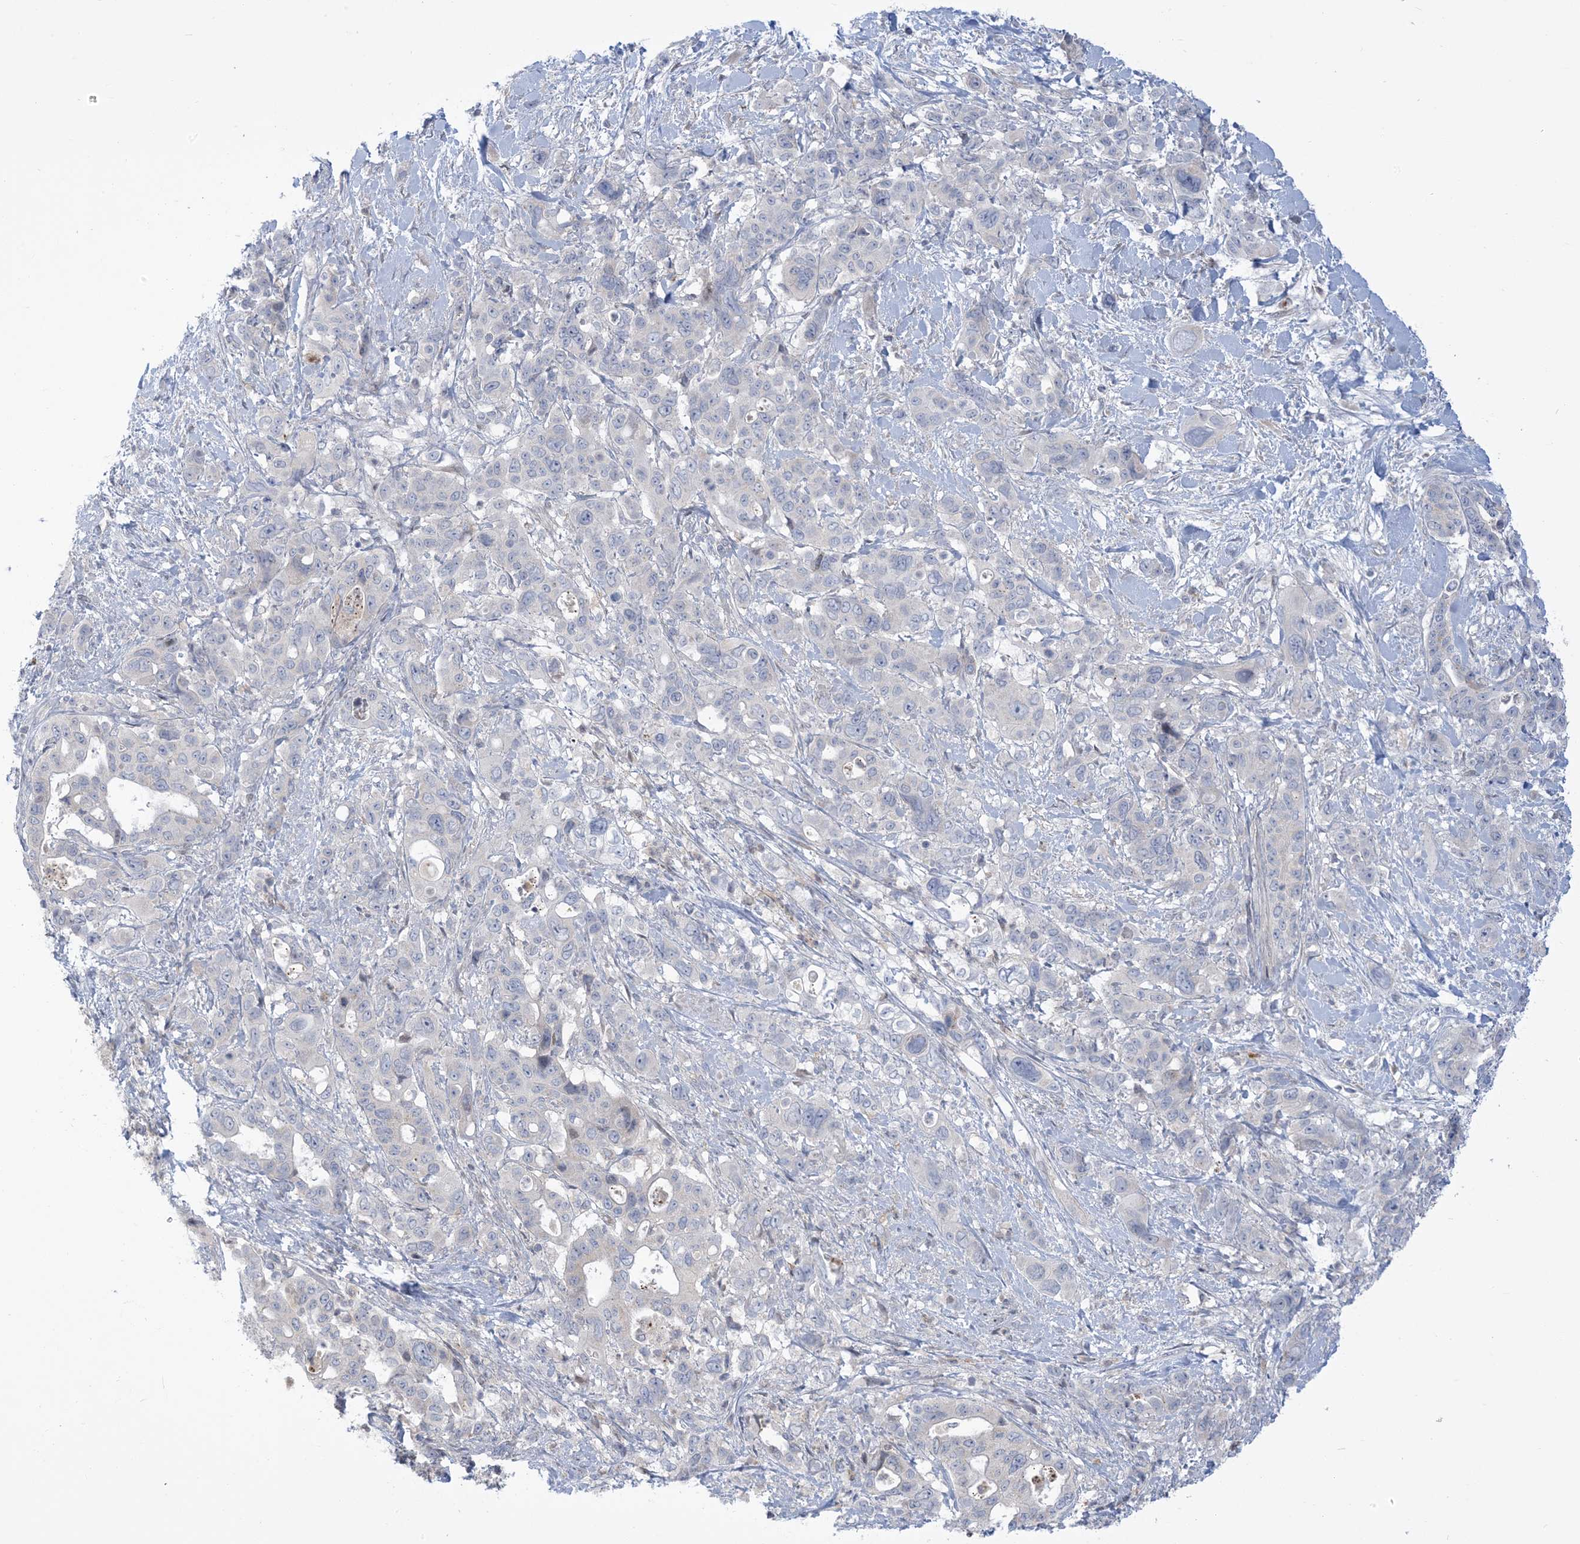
{"staining": {"intensity": "negative", "quantity": "none", "location": "none"}, "tissue": "pancreatic cancer", "cell_type": "Tumor cells", "image_type": "cancer", "snomed": [{"axis": "morphology", "description": "Adenocarcinoma, NOS"}, {"axis": "topography", "description": "Pancreas"}], "caption": "Immunohistochemical staining of human adenocarcinoma (pancreatic) reveals no significant positivity in tumor cells.", "gene": "AFTPH", "patient": {"sex": "male", "age": 46}}